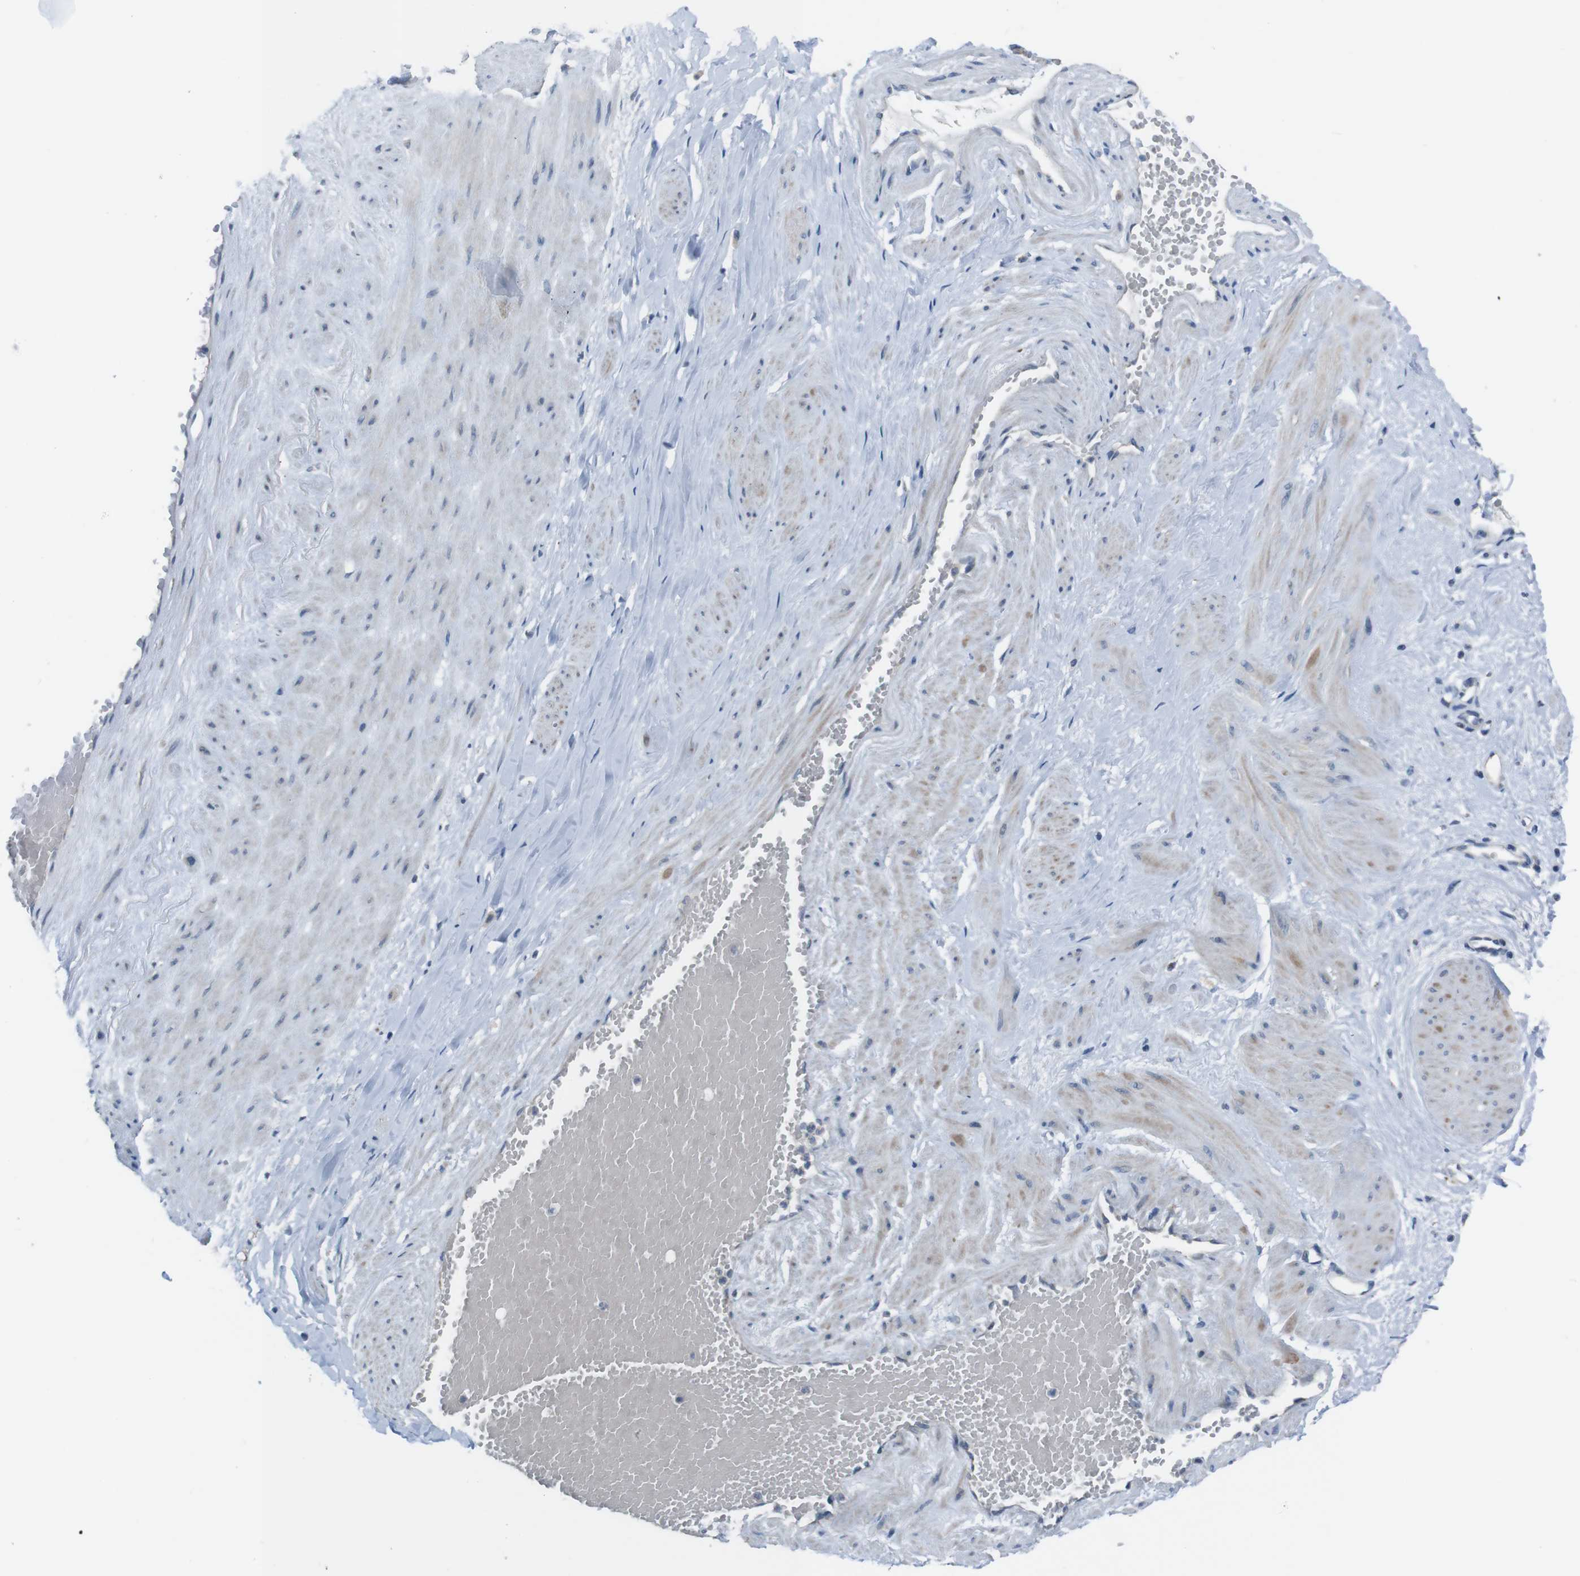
{"staining": {"intensity": "negative", "quantity": "none", "location": "none"}, "tissue": "adipose tissue", "cell_type": "Adipocytes", "image_type": "normal", "snomed": [{"axis": "morphology", "description": "Normal tissue, NOS"}, {"axis": "topography", "description": "Soft tissue"}, {"axis": "topography", "description": "Vascular tissue"}], "caption": "IHC photomicrograph of unremarkable human adipose tissue stained for a protein (brown), which demonstrates no expression in adipocytes.", "gene": "CDH22", "patient": {"sex": "female", "age": 35}}